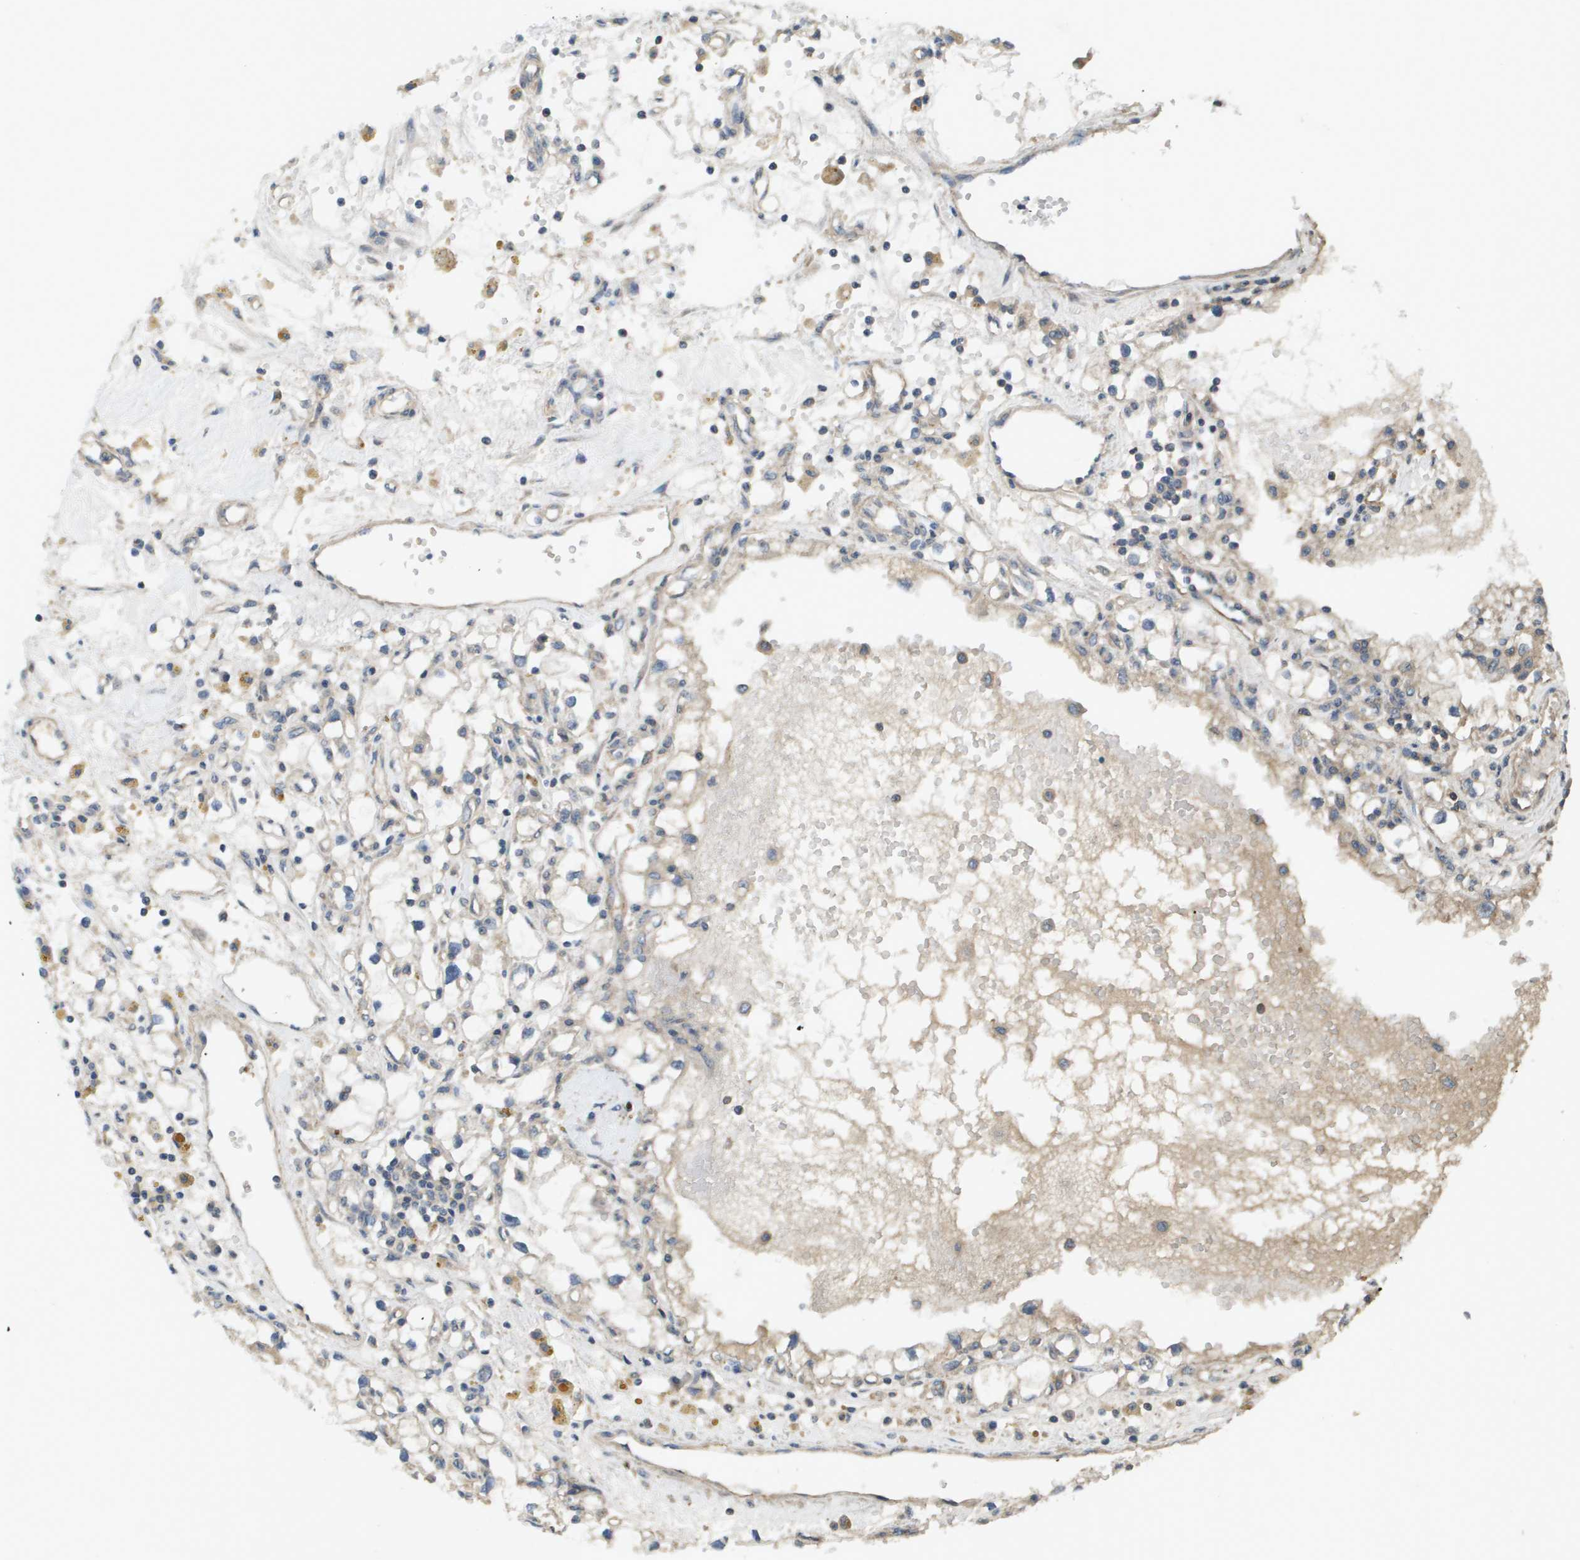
{"staining": {"intensity": "negative", "quantity": "none", "location": "none"}, "tissue": "renal cancer", "cell_type": "Tumor cells", "image_type": "cancer", "snomed": [{"axis": "morphology", "description": "Adenocarcinoma, NOS"}, {"axis": "topography", "description": "Kidney"}], "caption": "DAB immunohistochemical staining of renal cancer demonstrates no significant staining in tumor cells.", "gene": "KRT23", "patient": {"sex": "male", "age": 56}}